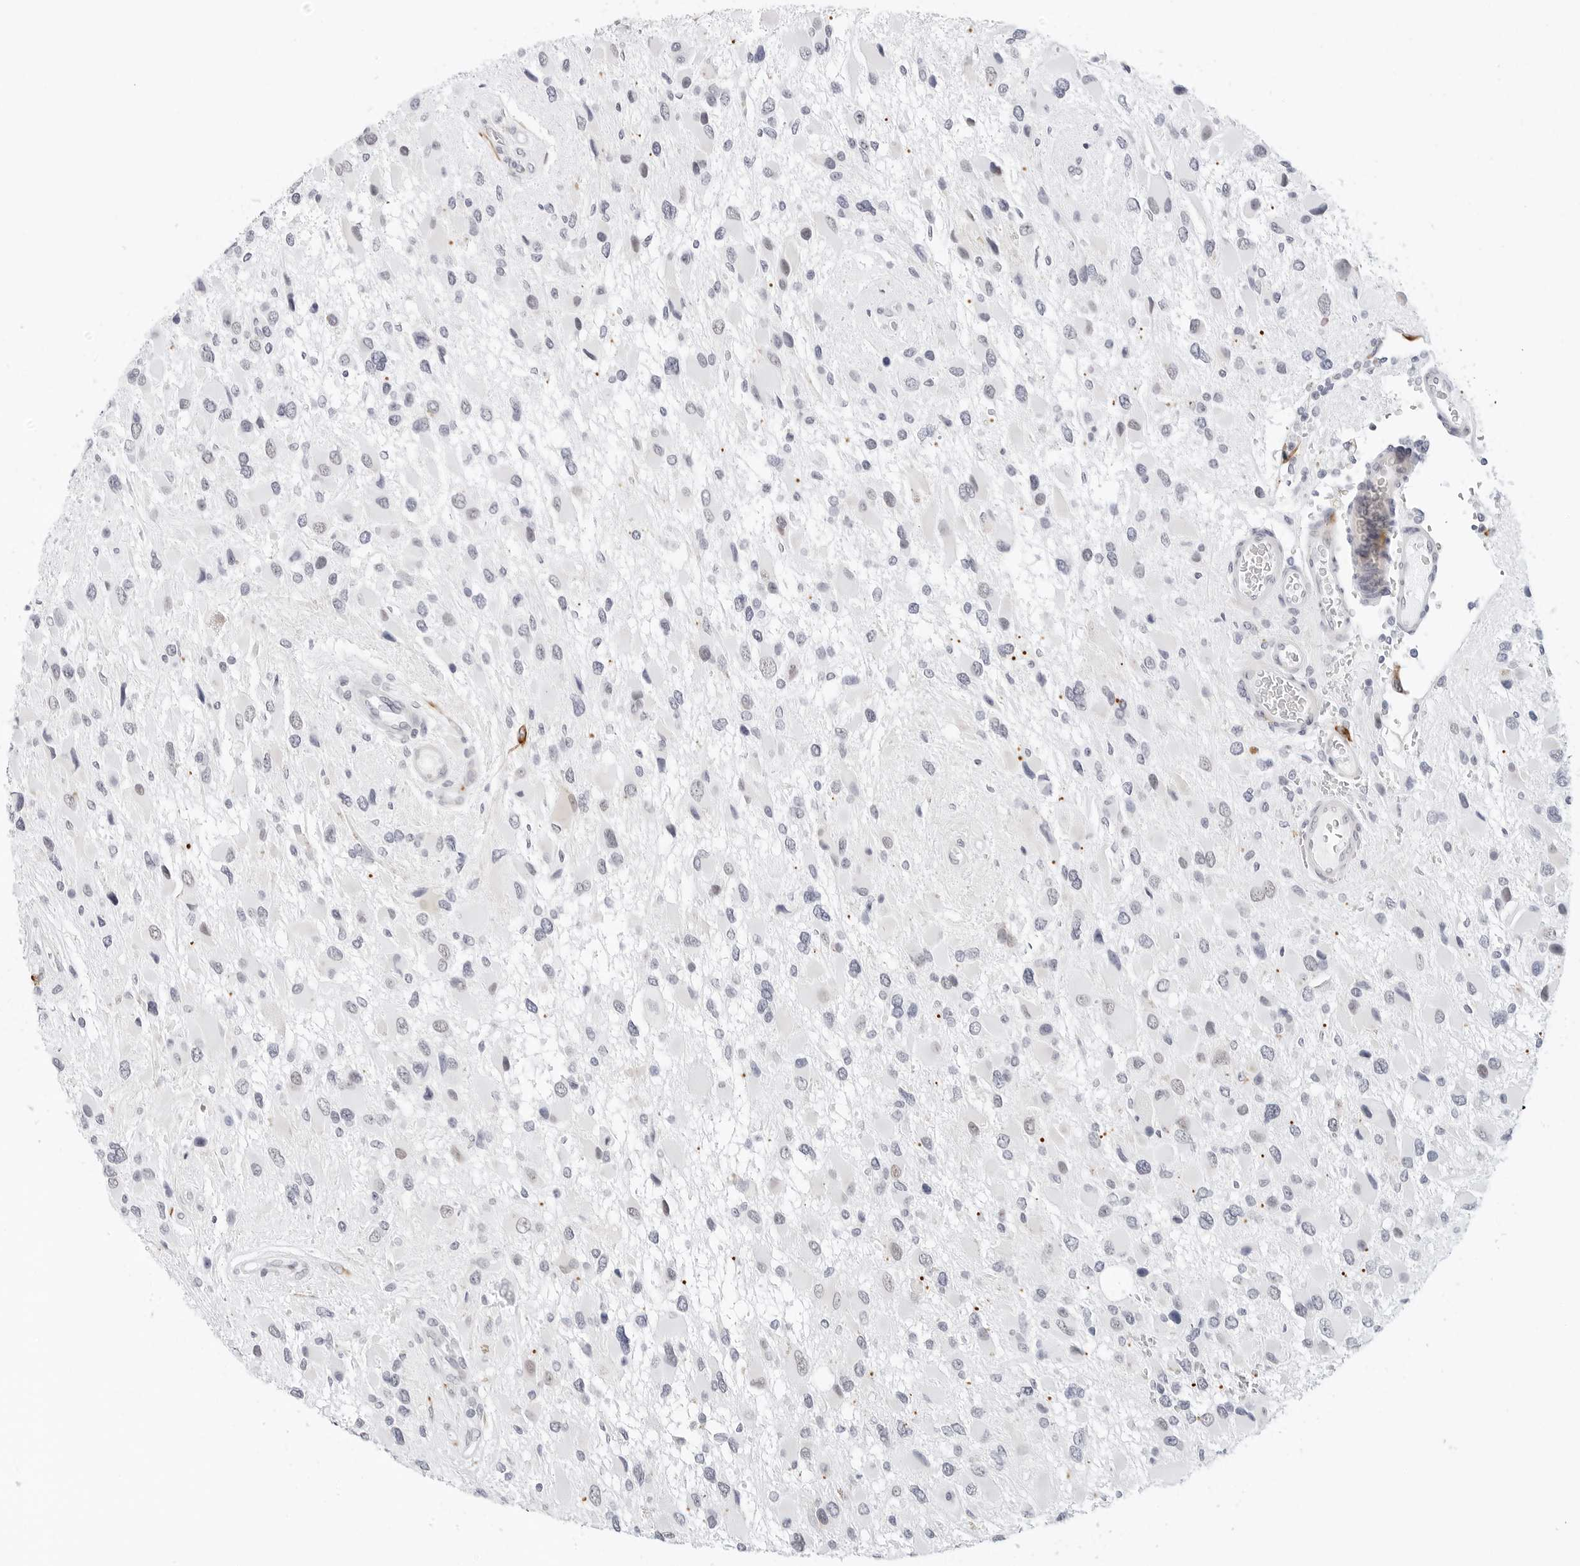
{"staining": {"intensity": "negative", "quantity": "none", "location": "none"}, "tissue": "glioma", "cell_type": "Tumor cells", "image_type": "cancer", "snomed": [{"axis": "morphology", "description": "Glioma, malignant, High grade"}, {"axis": "topography", "description": "Brain"}], "caption": "Tumor cells are negative for brown protein staining in glioma.", "gene": "TSEN2", "patient": {"sex": "male", "age": 53}}